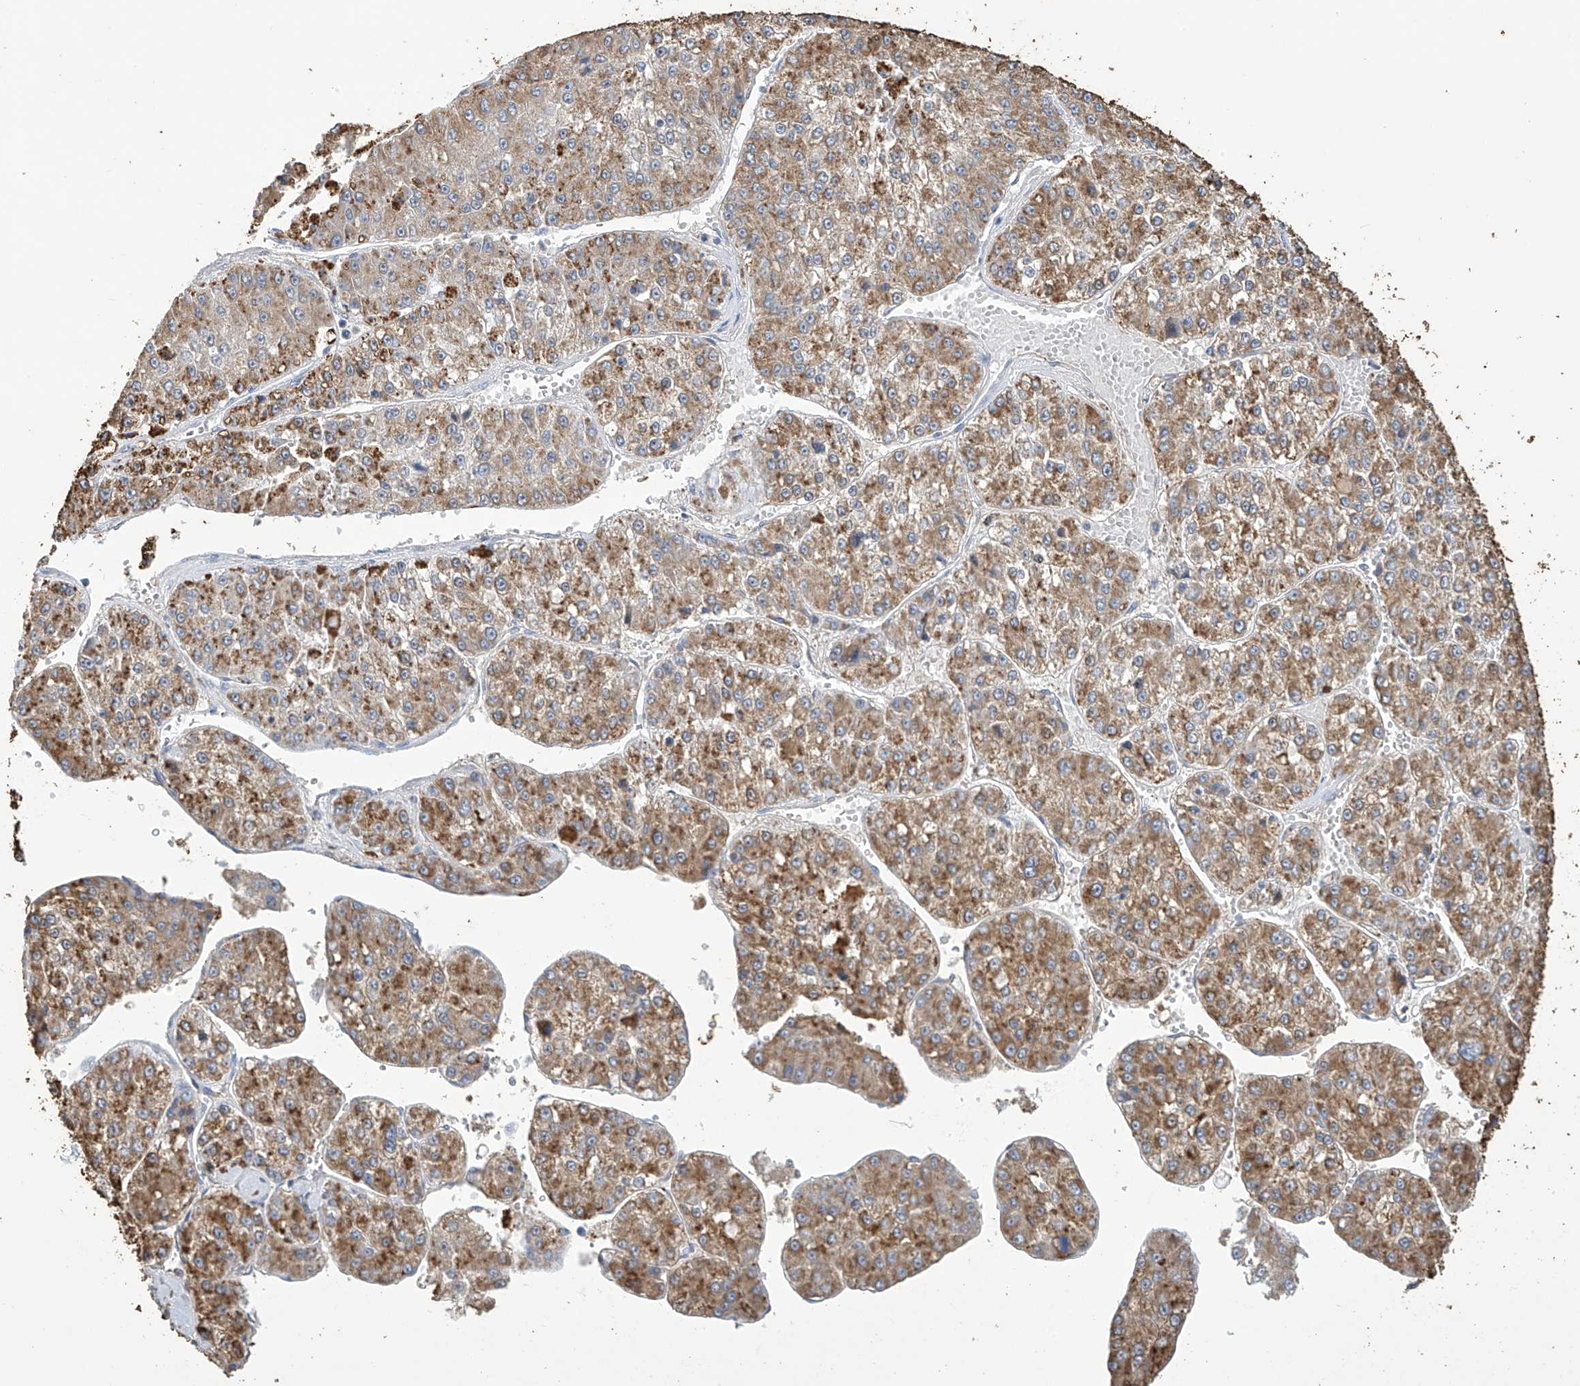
{"staining": {"intensity": "moderate", "quantity": ">75%", "location": "cytoplasmic/membranous"}, "tissue": "liver cancer", "cell_type": "Tumor cells", "image_type": "cancer", "snomed": [{"axis": "morphology", "description": "Carcinoma, Hepatocellular, NOS"}, {"axis": "topography", "description": "Liver"}], "caption": "DAB (3,3'-diaminobenzidine) immunohistochemical staining of human liver cancer exhibits moderate cytoplasmic/membranous protein staining in approximately >75% of tumor cells.", "gene": "OGT", "patient": {"sex": "female", "age": 73}}